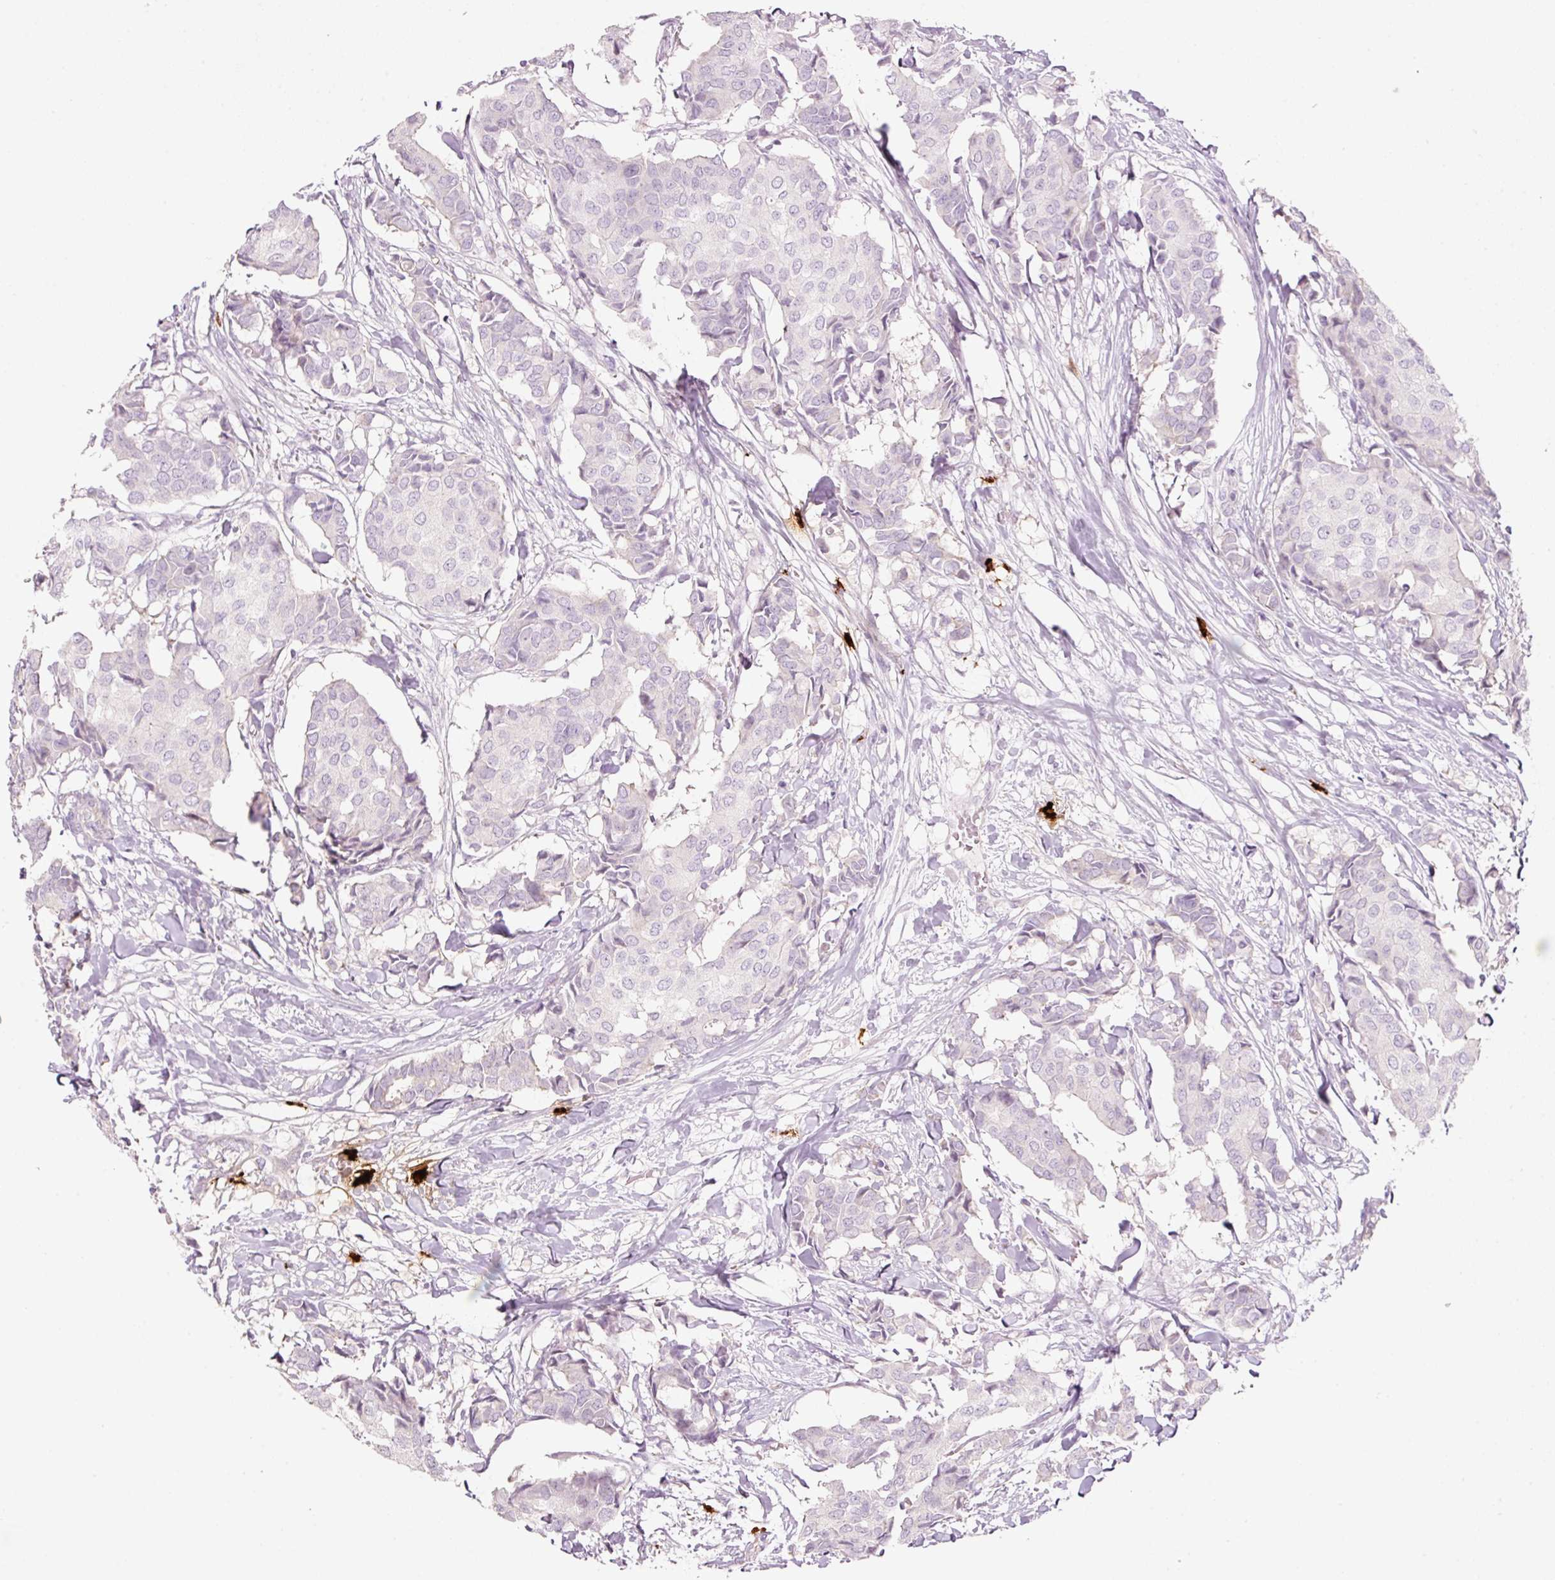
{"staining": {"intensity": "negative", "quantity": "none", "location": "none"}, "tissue": "breast cancer", "cell_type": "Tumor cells", "image_type": "cancer", "snomed": [{"axis": "morphology", "description": "Duct carcinoma"}, {"axis": "topography", "description": "Breast"}], "caption": "A micrograph of breast cancer stained for a protein shows no brown staining in tumor cells. The staining was performed using DAB to visualize the protein expression in brown, while the nuclei were stained in blue with hematoxylin (Magnification: 20x).", "gene": "CMA1", "patient": {"sex": "female", "age": 75}}